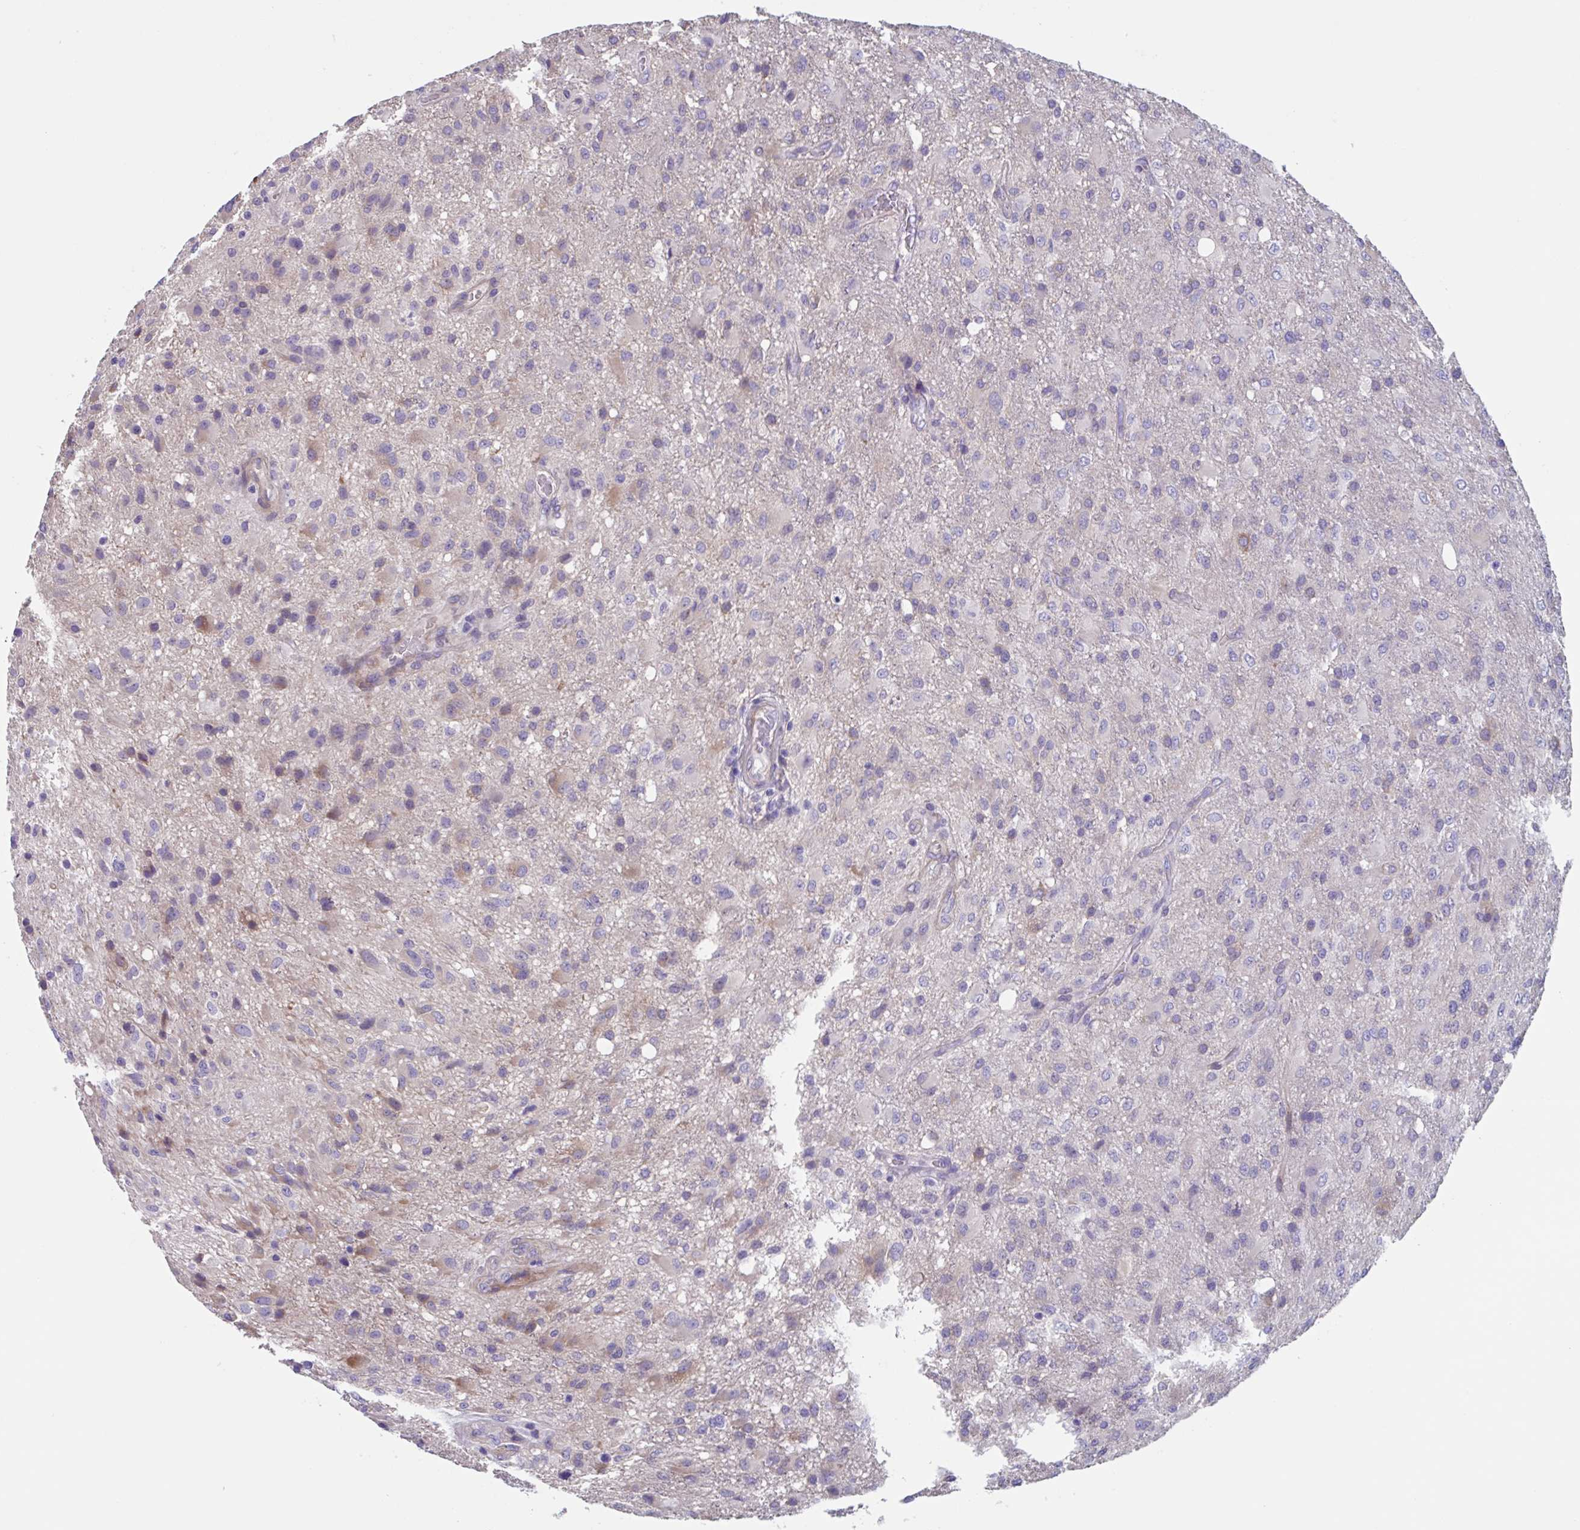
{"staining": {"intensity": "weak", "quantity": "25%-75%", "location": "cytoplasmic/membranous"}, "tissue": "glioma", "cell_type": "Tumor cells", "image_type": "cancer", "snomed": [{"axis": "morphology", "description": "Glioma, malignant, High grade"}, {"axis": "topography", "description": "Brain"}], "caption": "DAB immunohistochemical staining of human glioma reveals weak cytoplasmic/membranous protein expression in approximately 25%-75% of tumor cells. (DAB IHC with brightfield microscopy, high magnification).", "gene": "LPIN3", "patient": {"sex": "male", "age": 53}}